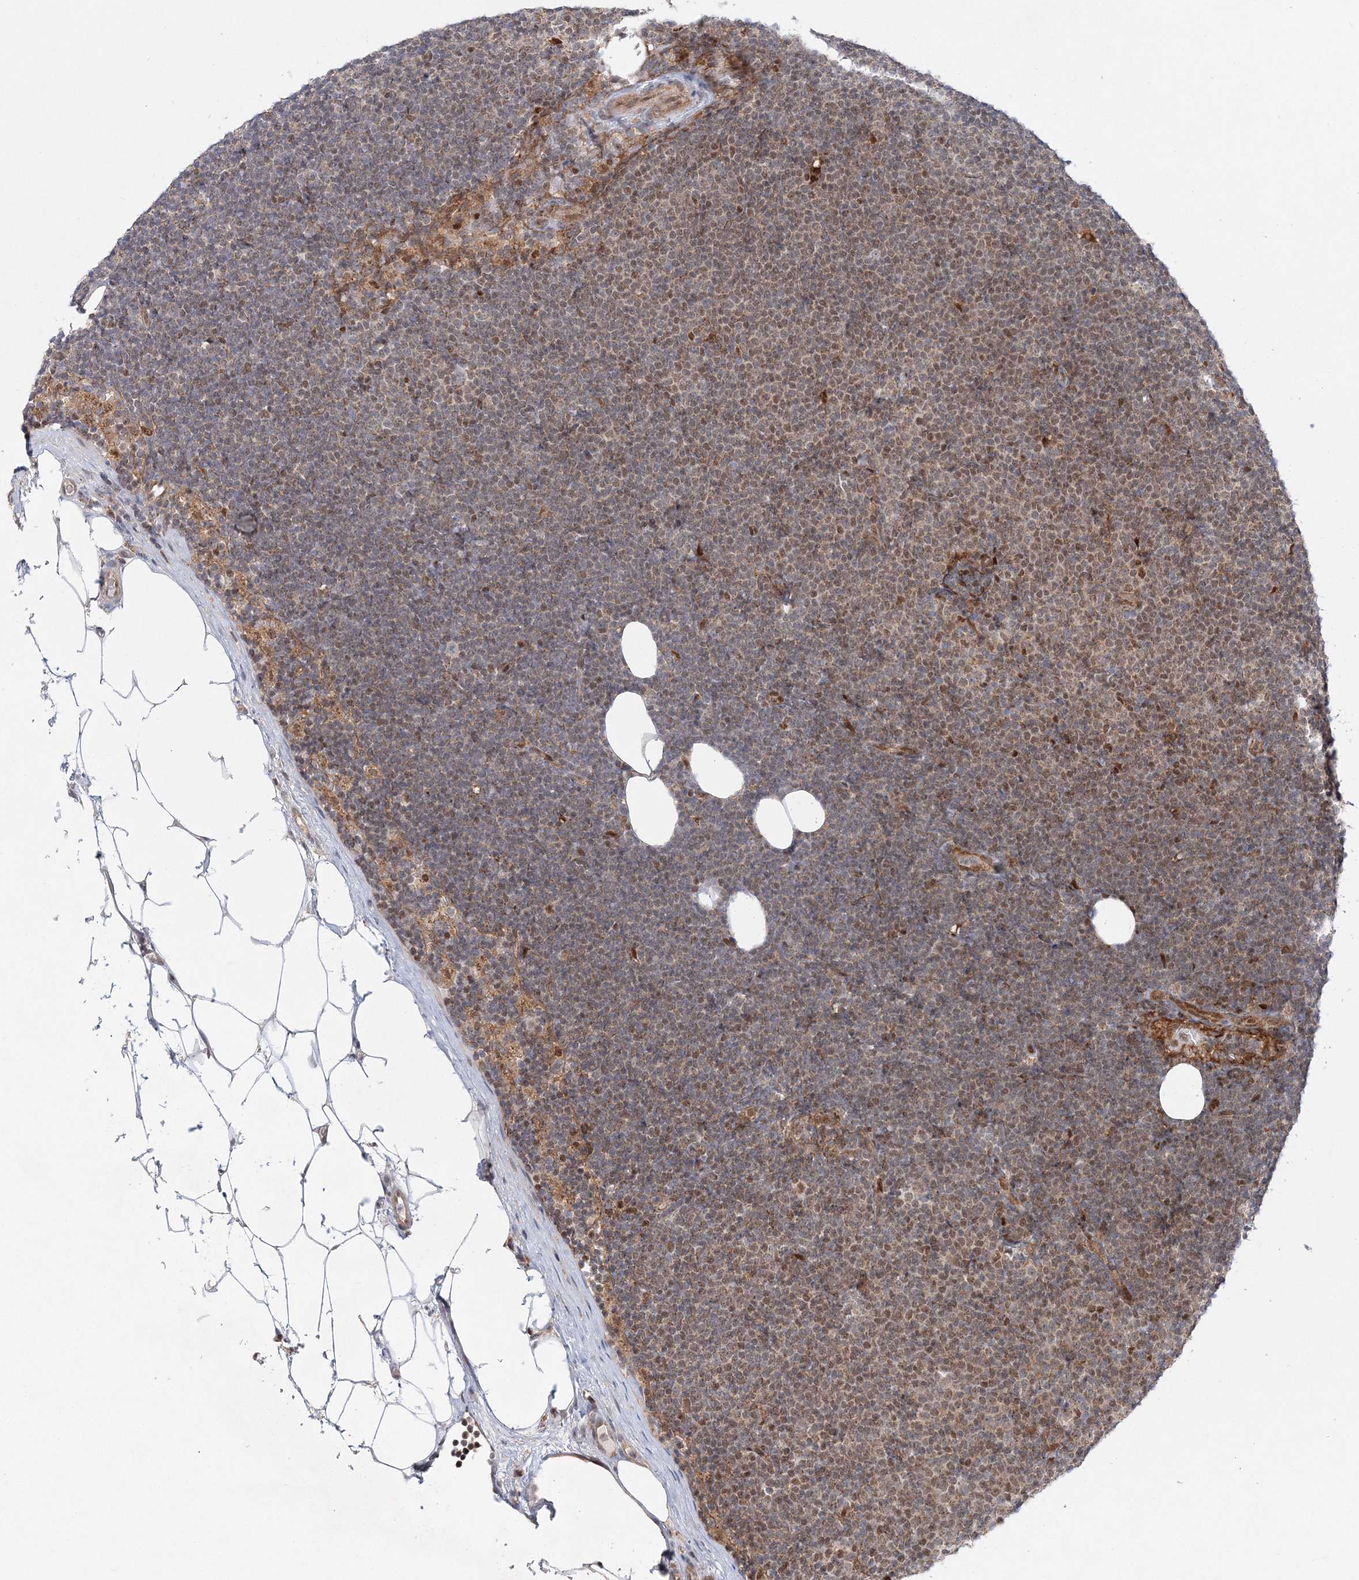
{"staining": {"intensity": "weak", "quantity": ">75%", "location": "cytoplasmic/membranous,nuclear"}, "tissue": "lymphoma", "cell_type": "Tumor cells", "image_type": "cancer", "snomed": [{"axis": "morphology", "description": "Malignant lymphoma, non-Hodgkin's type, Low grade"}, {"axis": "topography", "description": "Lymph node"}], "caption": "Immunohistochemical staining of human lymphoma demonstrates weak cytoplasmic/membranous and nuclear protein positivity in about >75% of tumor cells. The staining is performed using DAB brown chromogen to label protein expression. The nuclei are counter-stained blue using hematoxylin.", "gene": "RAB11FIP2", "patient": {"sex": "female", "age": 53}}